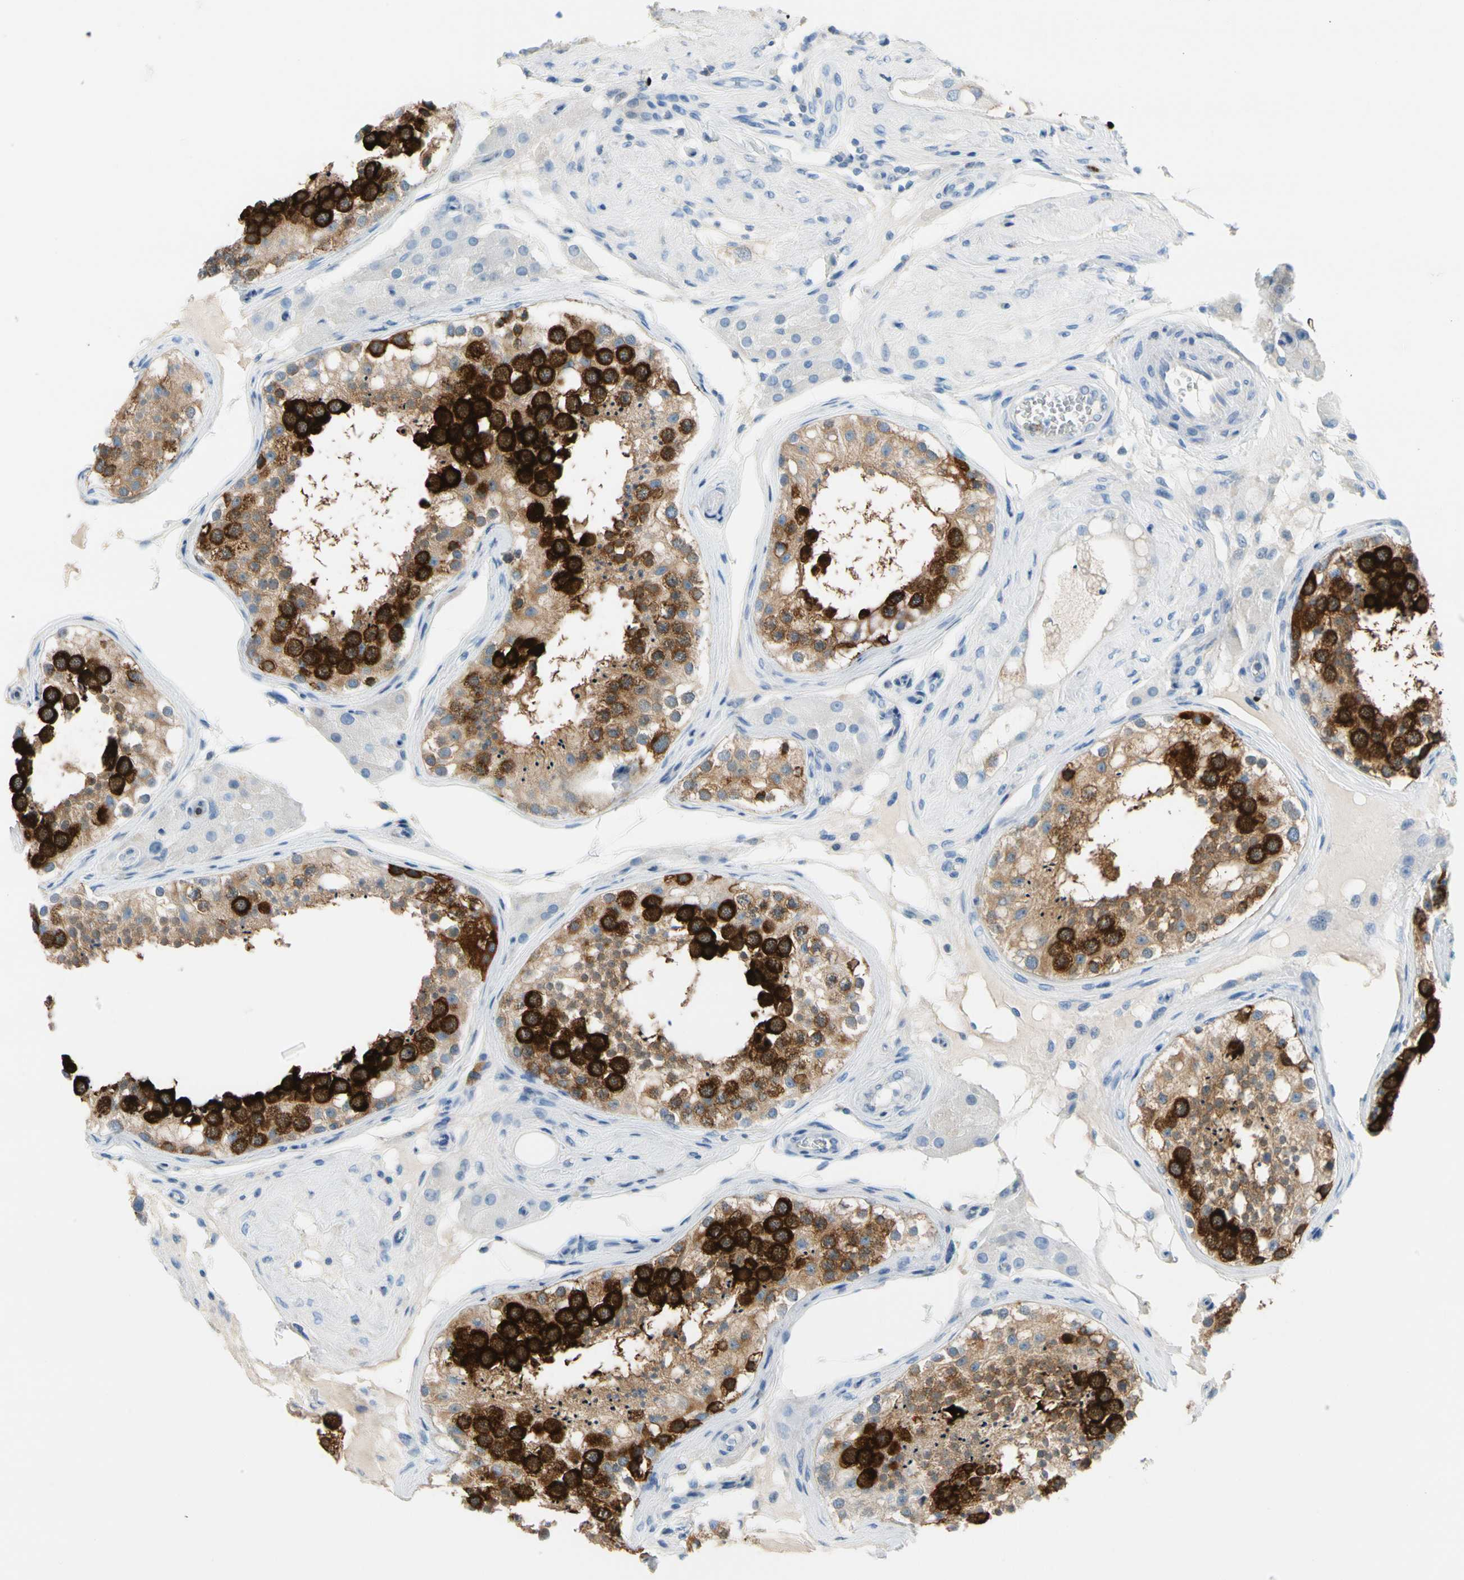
{"staining": {"intensity": "strong", "quantity": ">75%", "location": "cytoplasmic/membranous"}, "tissue": "testis", "cell_type": "Cells in seminiferous ducts", "image_type": "normal", "snomed": [{"axis": "morphology", "description": "Normal tissue, NOS"}, {"axis": "topography", "description": "Testis"}], "caption": "Protein staining of normal testis shows strong cytoplasmic/membranous positivity in about >75% of cells in seminiferous ducts.", "gene": "TACC3", "patient": {"sex": "male", "age": 68}}